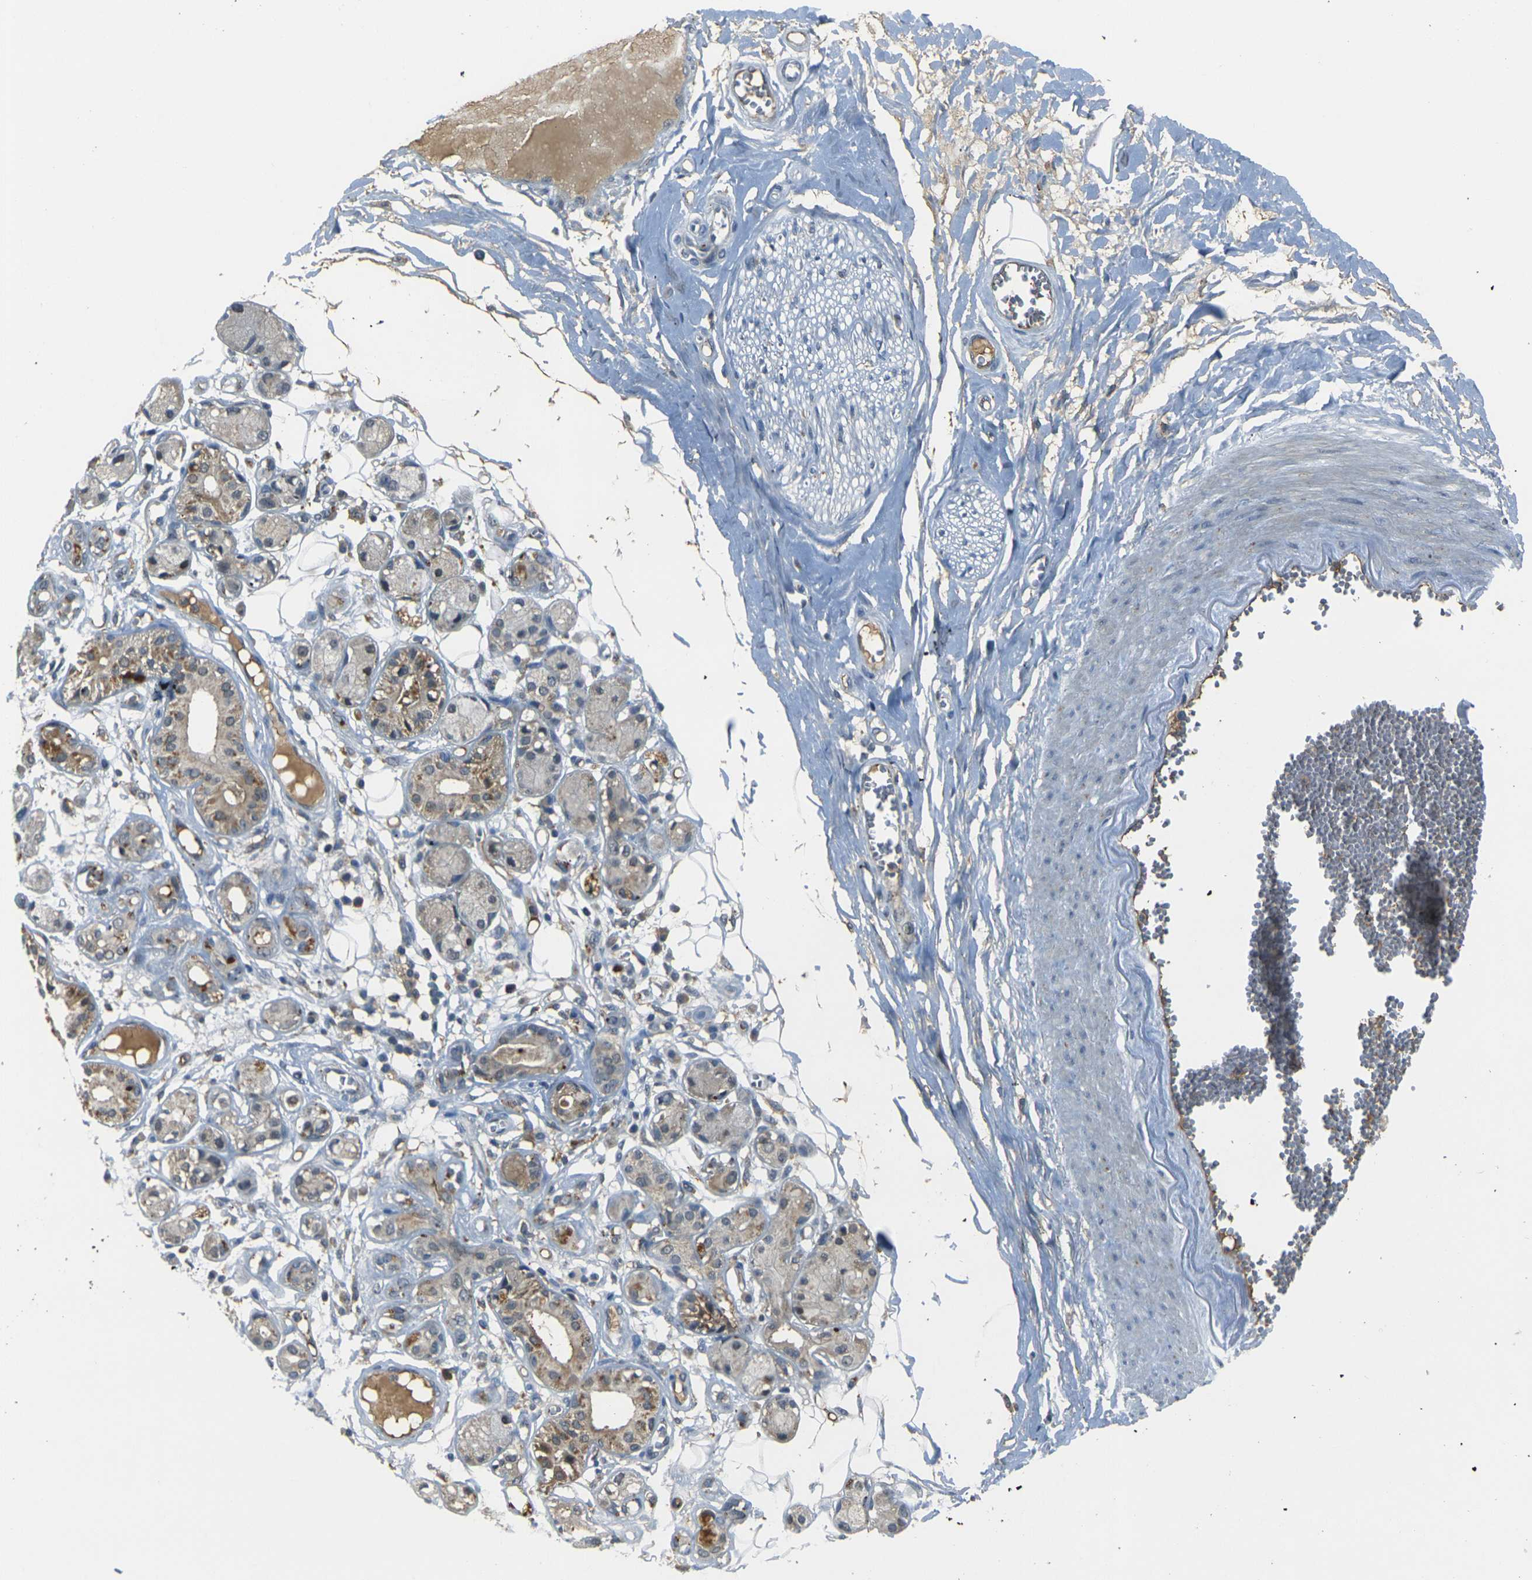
{"staining": {"intensity": "weak", "quantity": "25%-75%", "location": "cytoplasmic/membranous"}, "tissue": "adipose tissue", "cell_type": "Adipocytes", "image_type": "normal", "snomed": [{"axis": "morphology", "description": "Normal tissue, NOS"}, {"axis": "morphology", "description": "Inflammation, NOS"}, {"axis": "topography", "description": "Salivary gland"}, {"axis": "topography", "description": "Peripheral nerve tissue"}], "caption": "IHC (DAB) staining of normal adipose tissue demonstrates weak cytoplasmic/membranous protein expression in about 25%-75% of adipocytes. Nuclei are stained in blue.", "gene": "PIGL", "patient": {"sex": "female", "age": 75}}